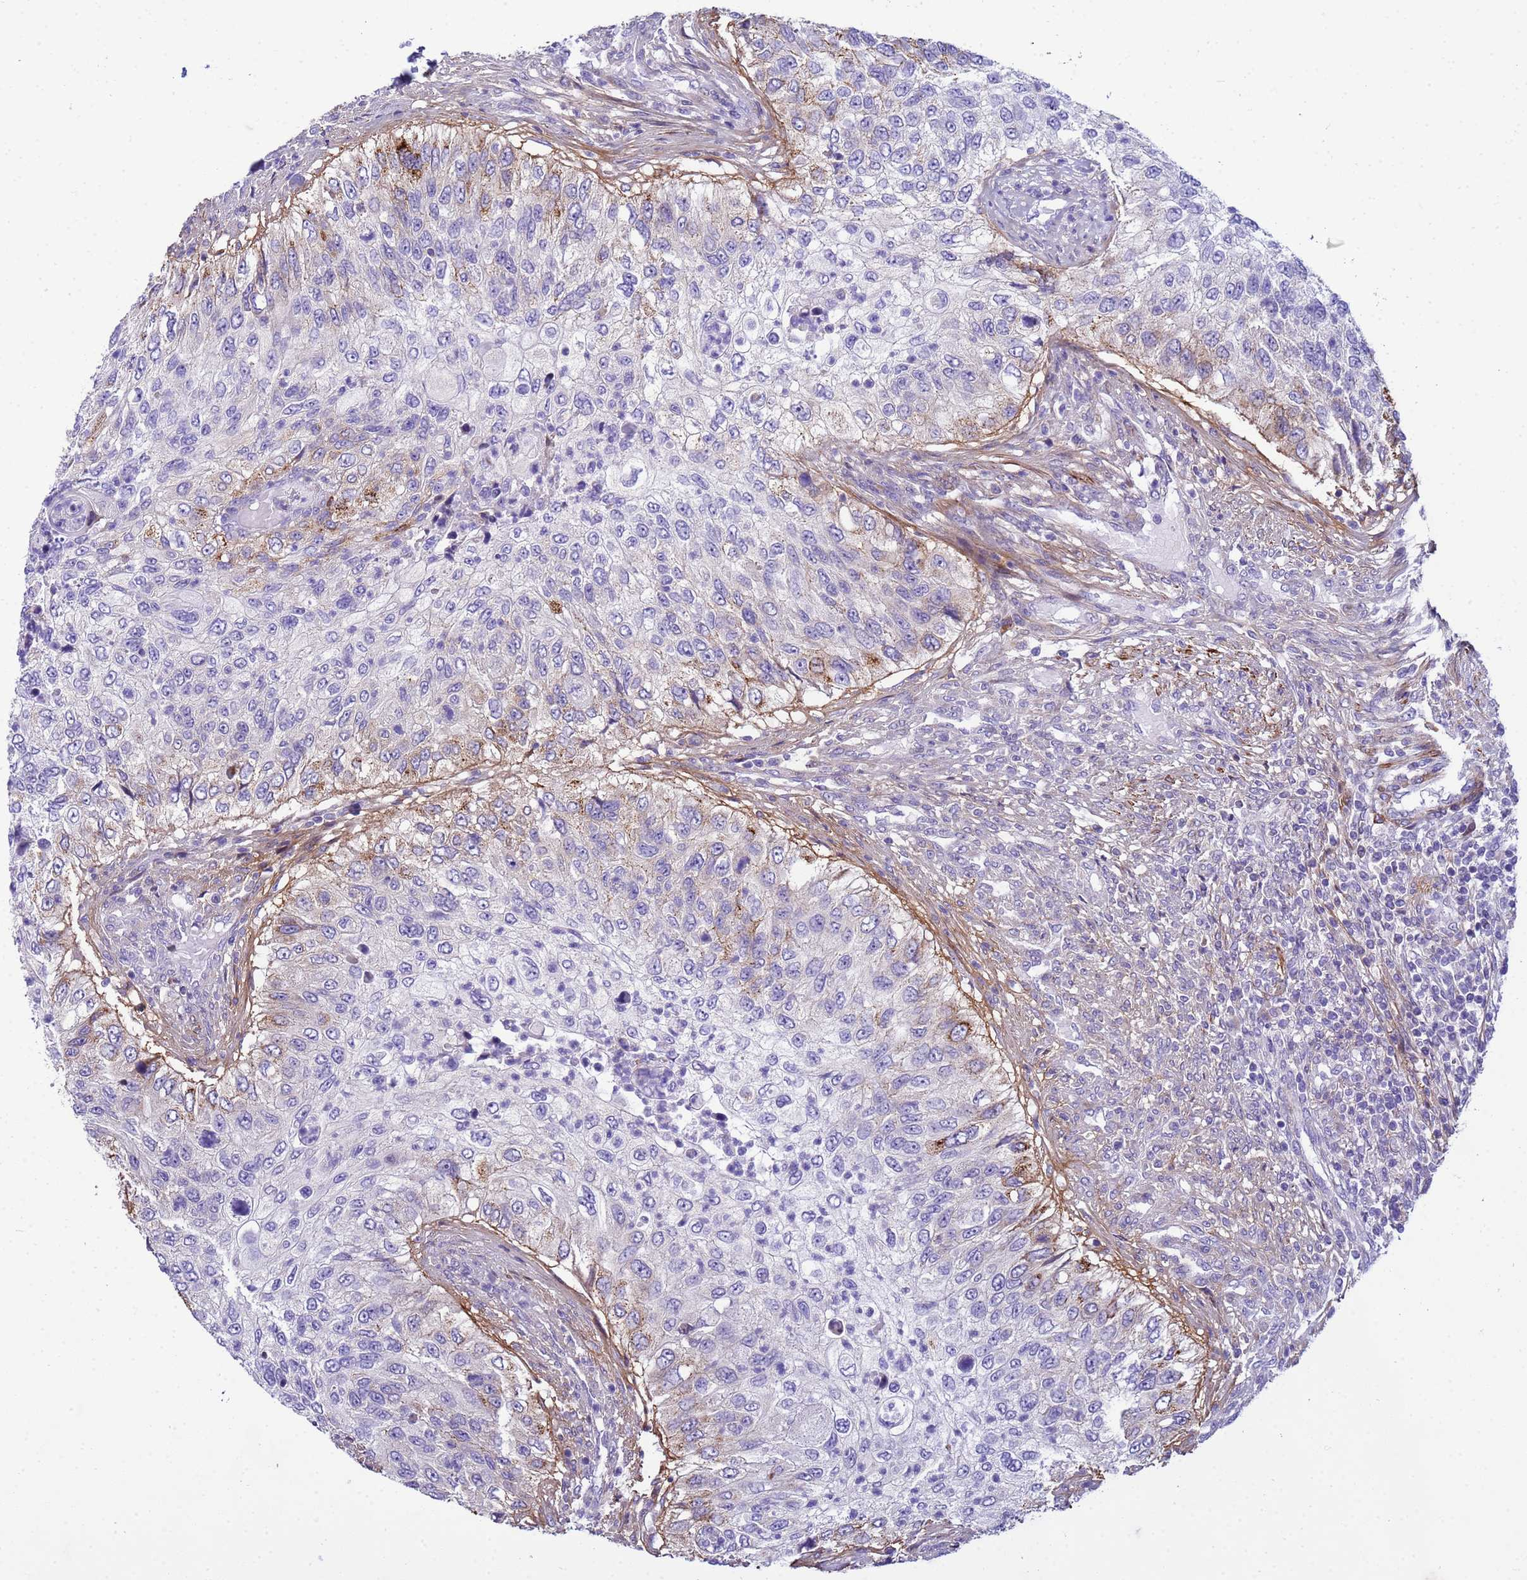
{"staining": {"intensity": "moderate", "quantity": "<25%", "location": "cytoplasmic/membranous"}, "tissue": "urothelial cancer", "cell_type": "Tumor cells", "image_type": "cancer", "snomed": [{"axis": "morphology", "description": "Urothelial carcinoma, High grade"}, {"axis": "topography", "description": "Urinary bladder"}], "caption": "Urothelial cancer tissue reveals moderate cytoplasmic/membranous expression in approximately <25% of tumor cells, visualized by immunohistochemistry.", "gene": "P2RX7", "patient": {"sex": "female", "age": 60}}